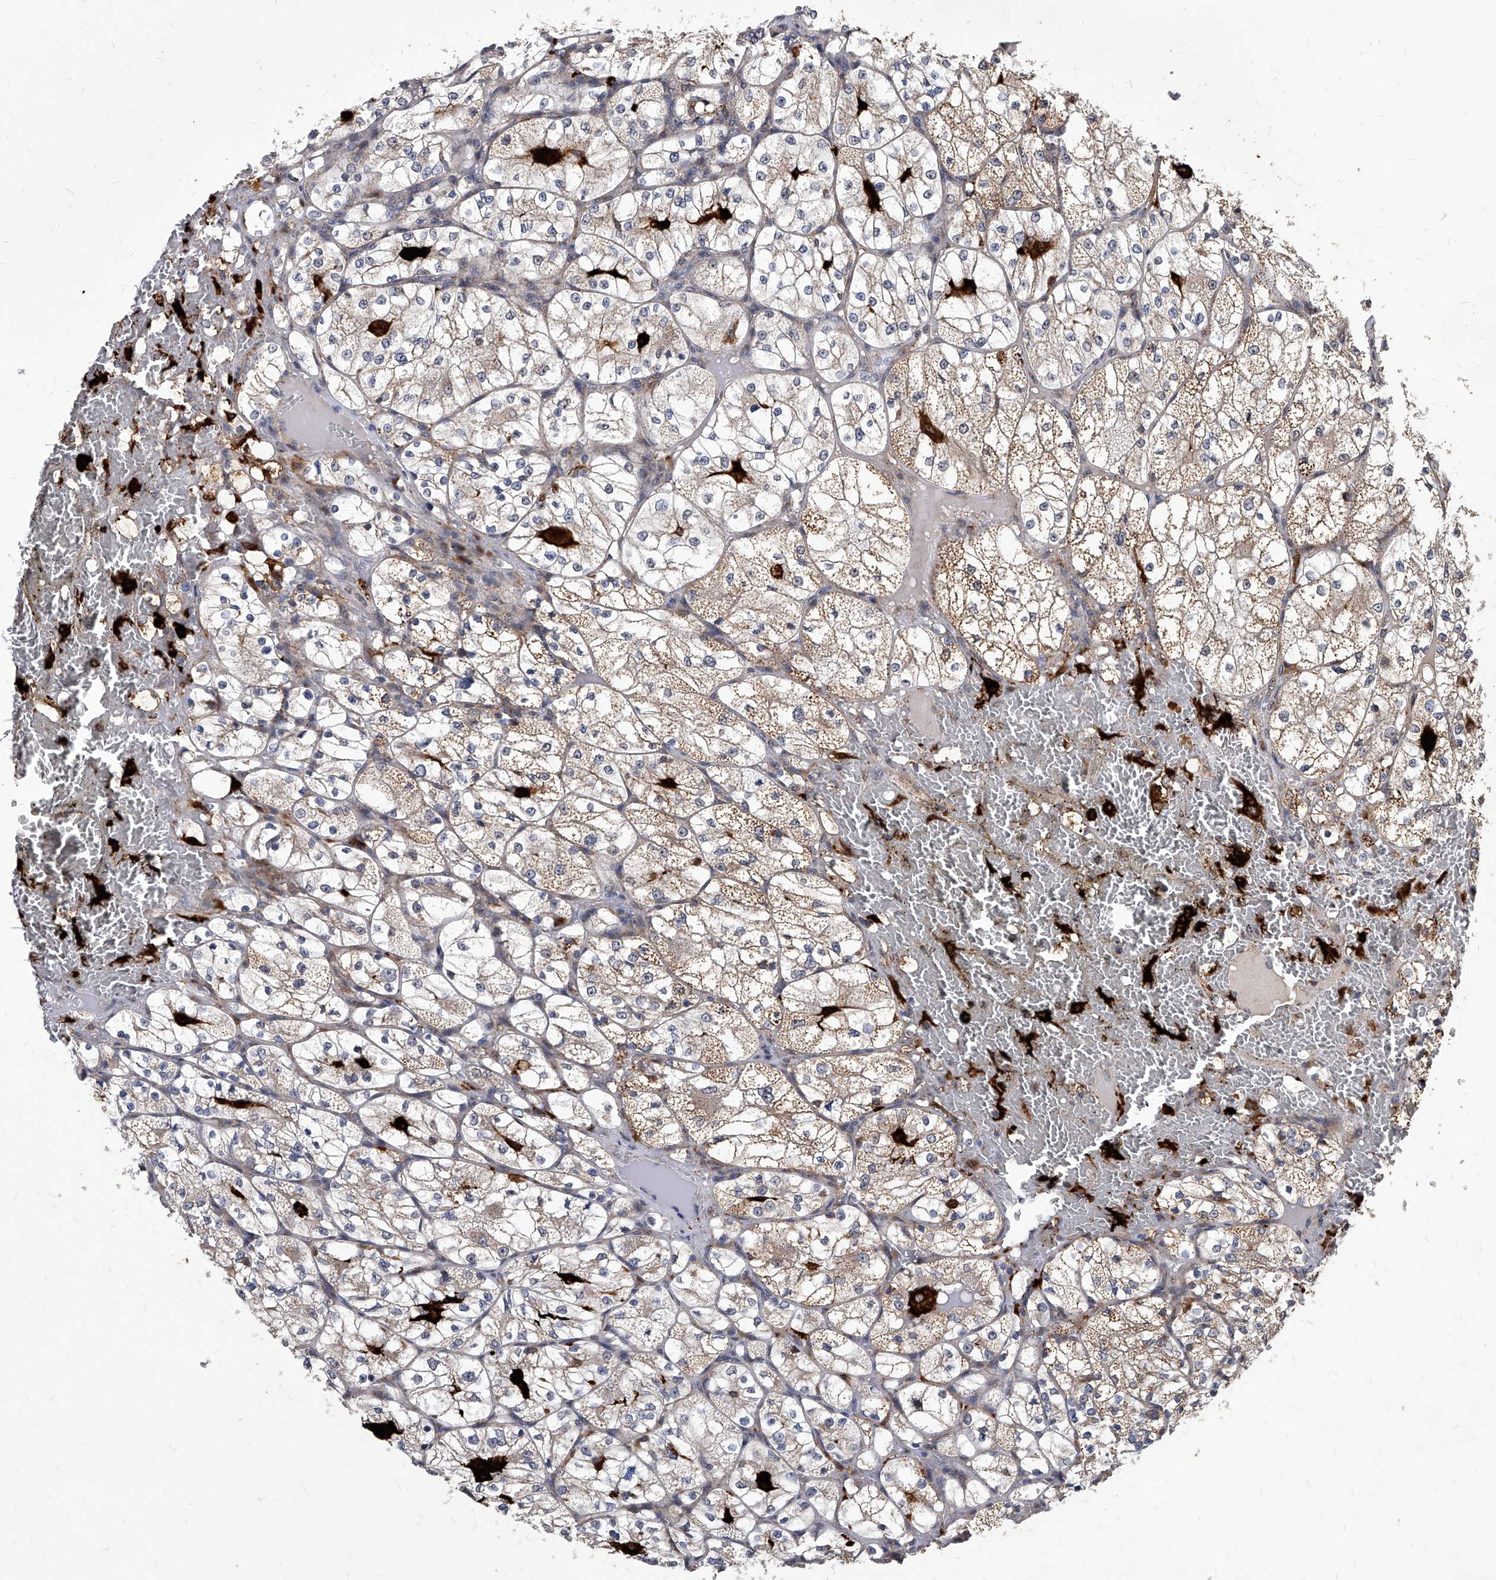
{"staining": {"intensity": "weak", "quantity": ">75%", "location": "cytoplasmic/membranous"}, "tissue": "renal cancer", "cell_type": "Tumor cells", "image_type": "cancer", "snomed": [{"axis": "morphology", "description": "Adenocarcinoma, NOS"}, {"axis": "topography", "description": "Kidney"}], "caption": "Renal cancer (adenocarcinoma) stained with a brown dye reveals weak cytoplasmic/membranous positive positivity in approximately >75% of tumor cells.", "gene": "SOBP", "patient": {"sex": "female", "age": 69}}